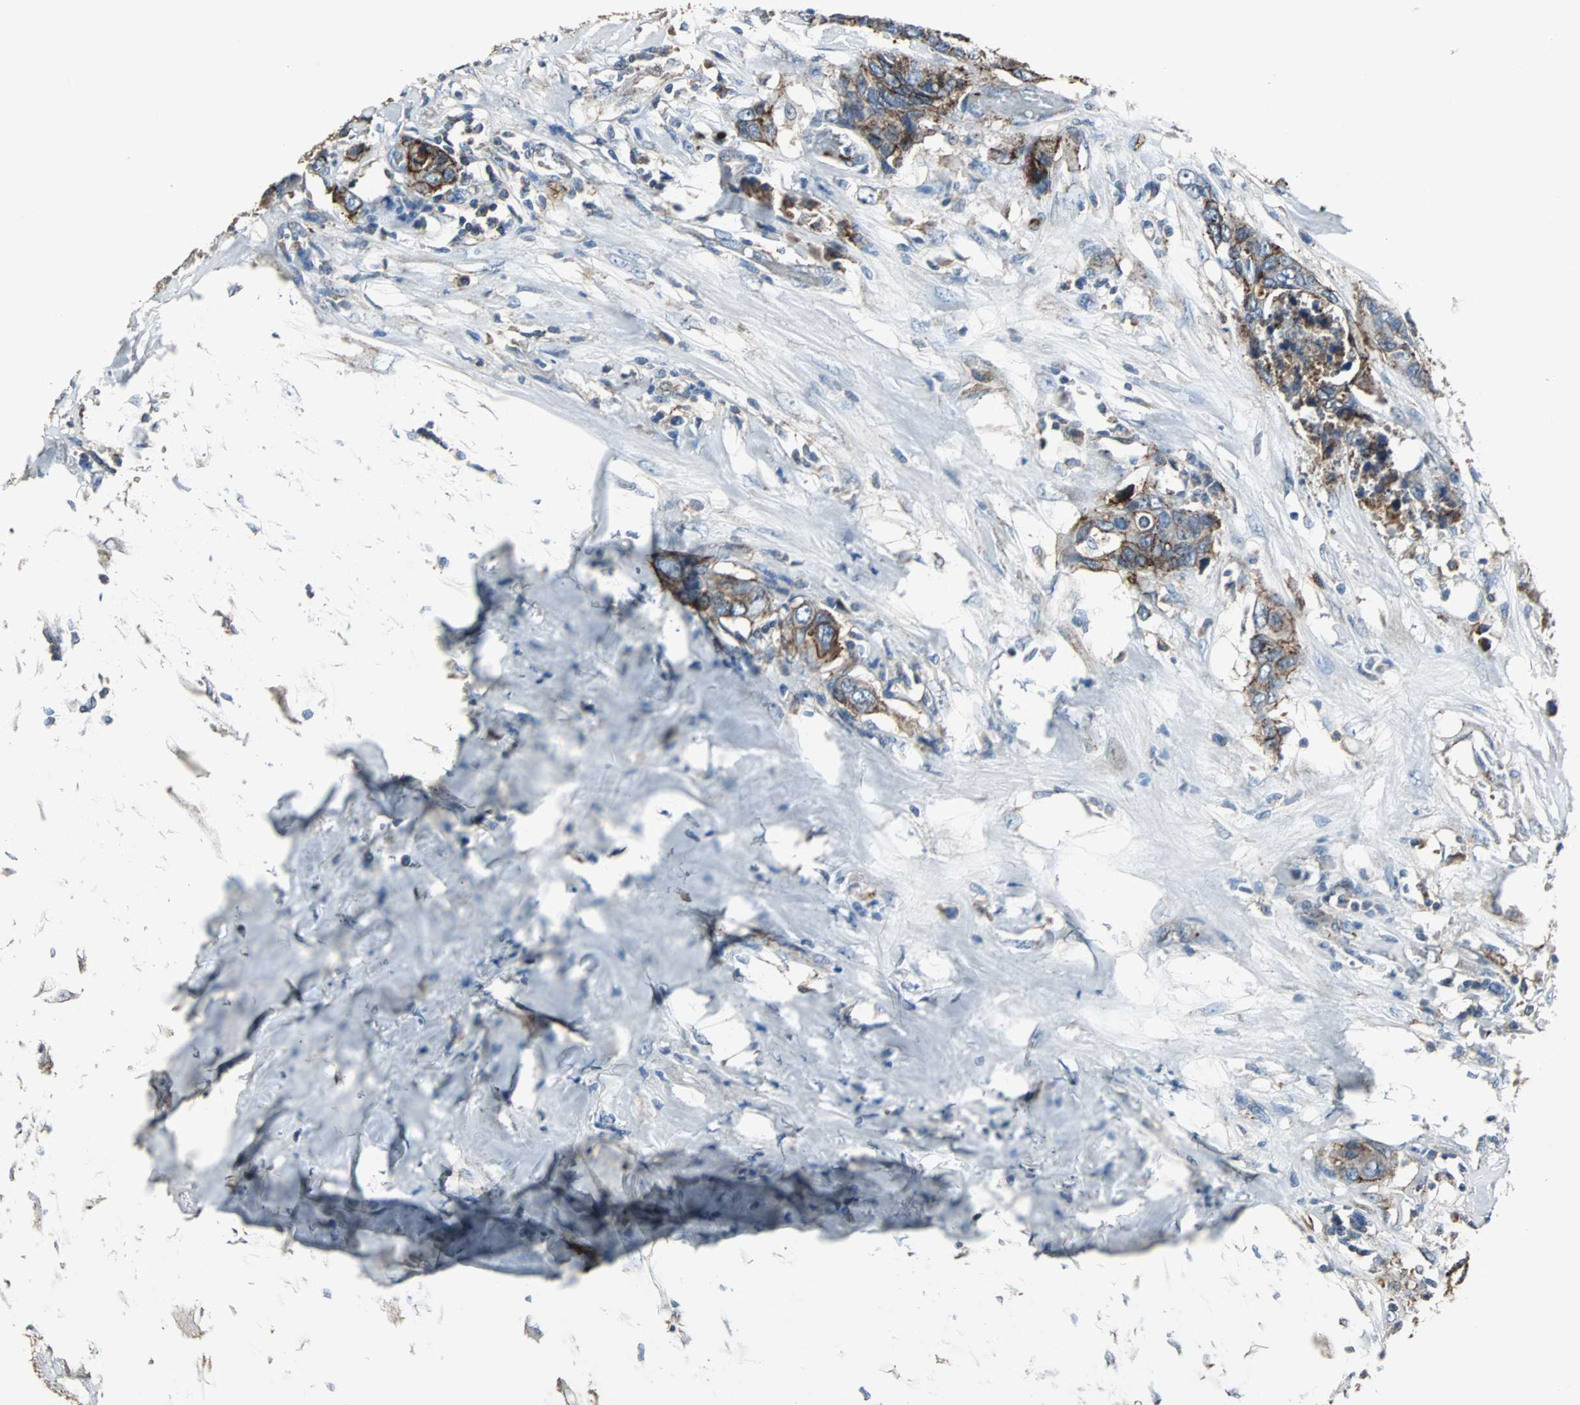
{"staining": {"intensity": "weak", "quantity": ">75%", "location": "cytoplasmic/membranous"}, "tissue": "colorectal cancer", "cell_type": "Tumor cells", "image_type": "cancer", "snomed": [{"axis": "morphology", "description": "Adenocarcinoma, NOS"}, {"axis": "topography", "description": "Rectum"}], "caption": "Colorectal cancer stained with immunohistochemistry demonstrates weak cytoplasmic/membranous expression in about >75% of tumor cells.", "gene": "F11R", "patient": {"sex": "male", "age": 55}}